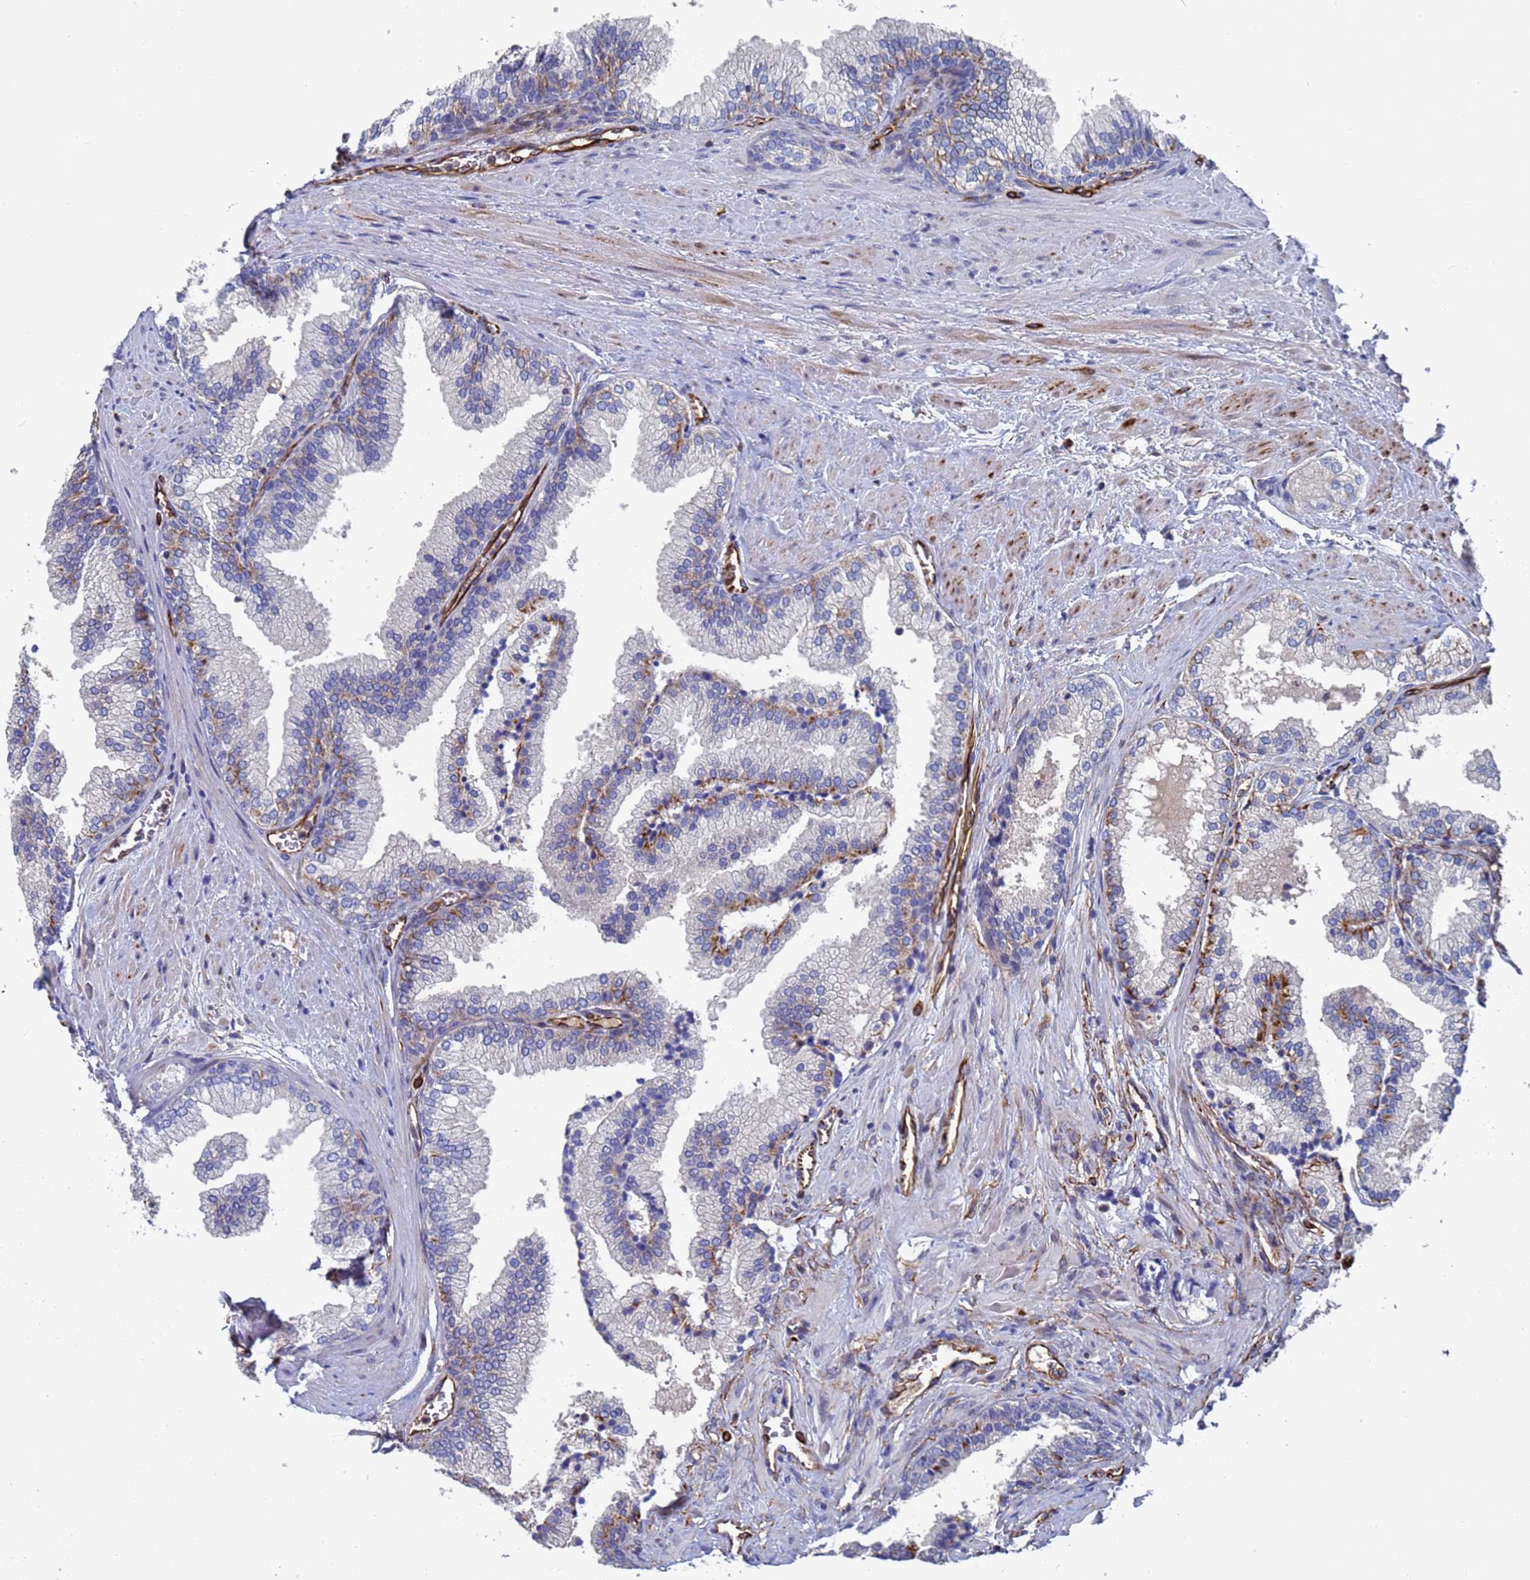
{"staining": {"intensity": "negative", "quantity": "none", "location": "none"}, "tissue": "prostate", "cell_type": "Glandular cells", "image_type": "normal", "snomed": [{"axis": "morphology", "description": "Normal tissue, NOS"}, {"axis": "topography", "description": "Prostate"}], "caption": "High magnification brightfield microscopy of unremarkable prostate stained with DAB (brown) and counterstained with hematoxylin (blue): glandular cells show no significant staining. (IHC, brightfield microscopy, high magnification).", "gene": "SYT13", "patient": {"sex": "male", "age": 76}}